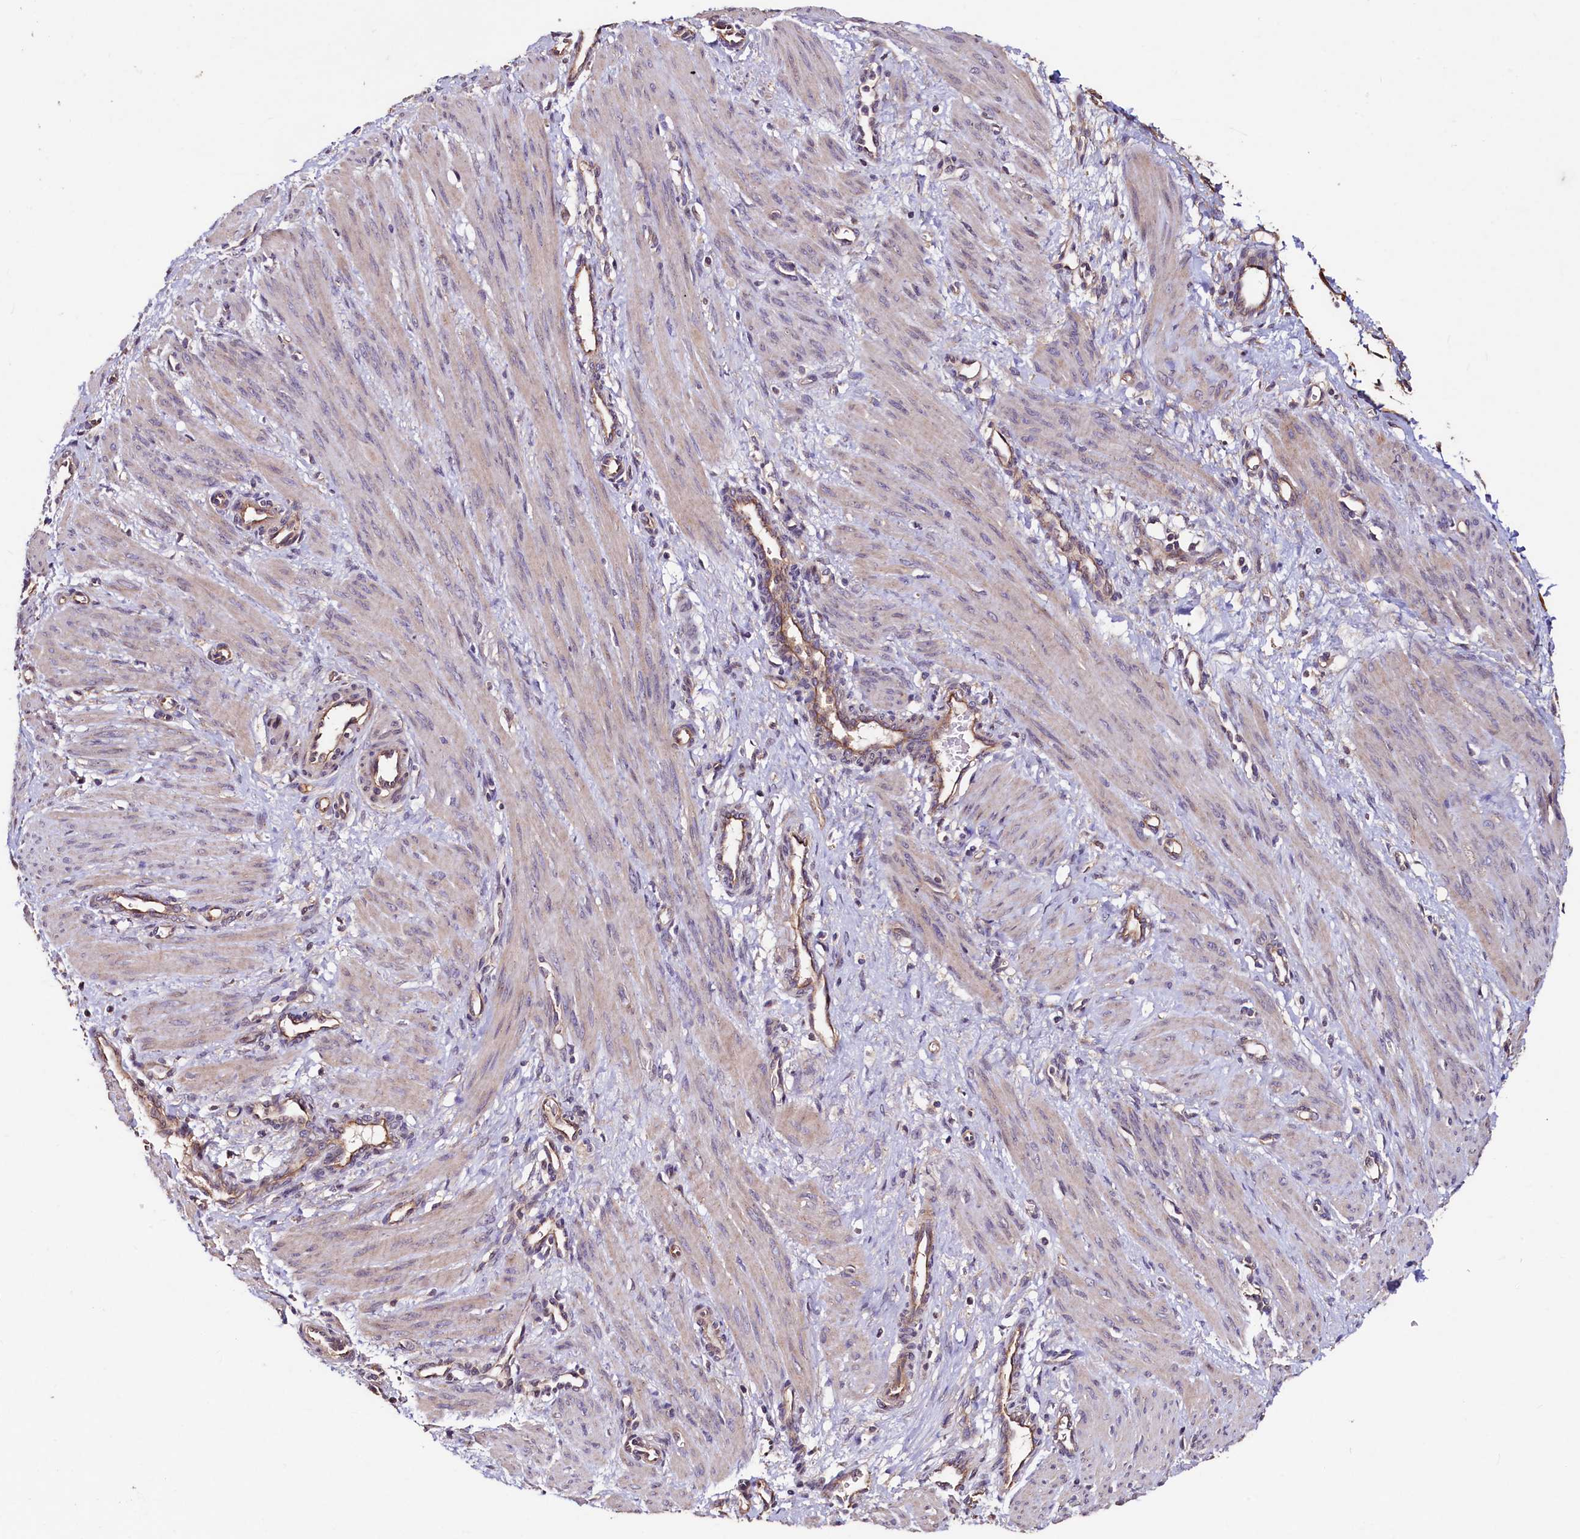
{"staining": {"intensity": "weak", "quantity": ">75%", "location": "cytoplasmic/membranous,nuclear"}, "tissue": "smooth muscle", "cell_type": "Smooth muscle cells", "image_type": "normal", "snomed": [{"axis": "morphology", "description": "Normal tissue, NOS"}, {"axis": "topography", "description": "Endometrium"}], "caption": "Weak cytoplasmic/membranous,nuclear expression for a protein is present in about >75% of smooth muscle cells of benign smooth muscle using immunohistochemistry (IHC).", "gene": "PALM", "patient": {"sex": "female", "age": 33}}